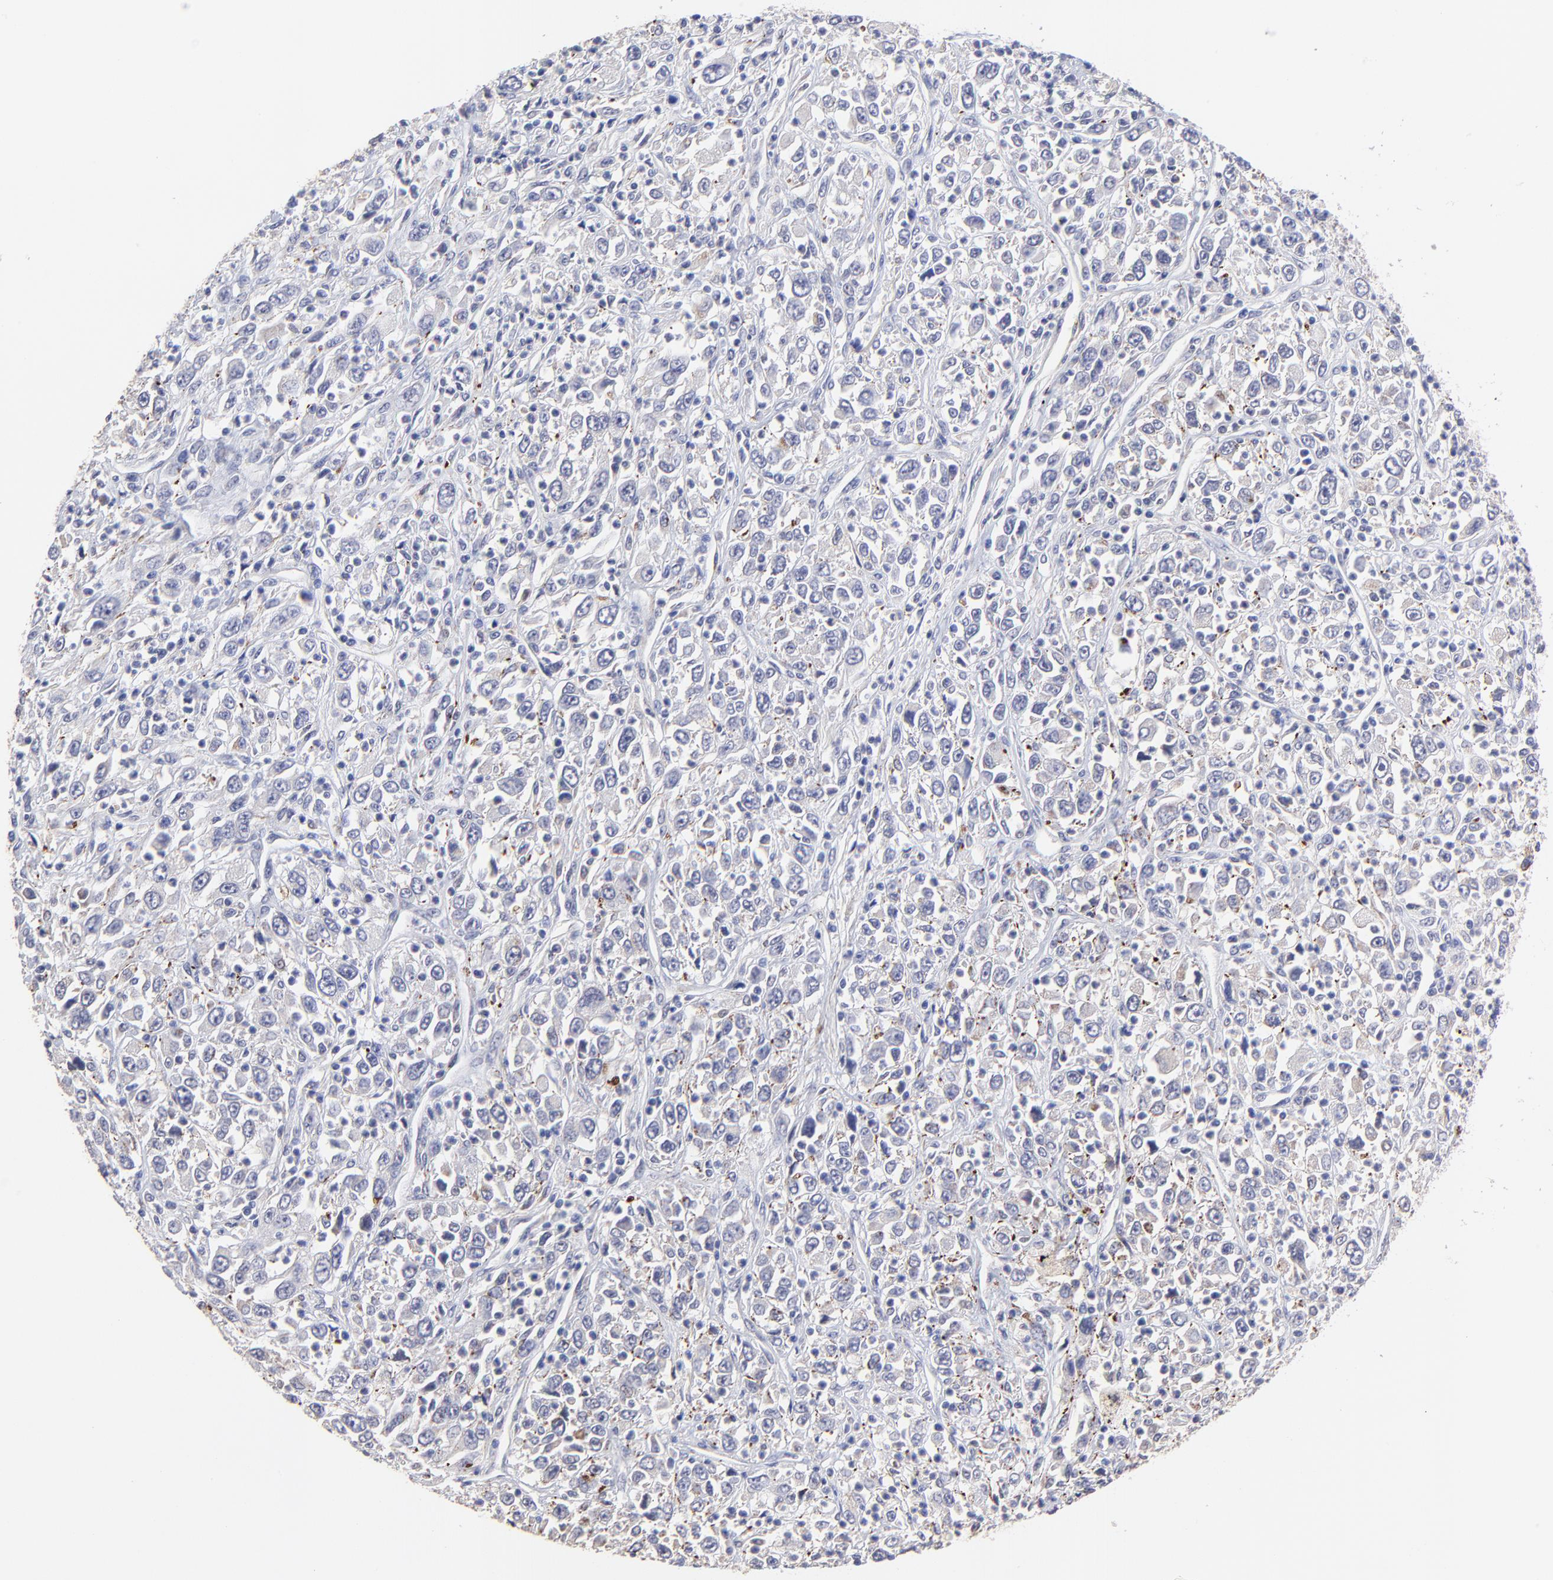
{"staining": {"intensity": "negative", "quantity": "none", "location": "none"}, "tissue": "melanoma", "cell_type": "Tumor cells", "image_type": "cancer", "snomed": [{"axis": "morphology", "description": "Malignant melanoma, Metastatic site"}, {"axis": "topography", "description": "Skin"}], "caption": "Immunohistochemical staining of melanoma displays no significant staining in tumor cells. The staining is performed using DAB (3,3'-diaminobenzidine) brown chromogen with nuclei counter-stained in using hematoxylin.", "gene": "ZNF747", "patient": {"sex": "female", "age": 56}}